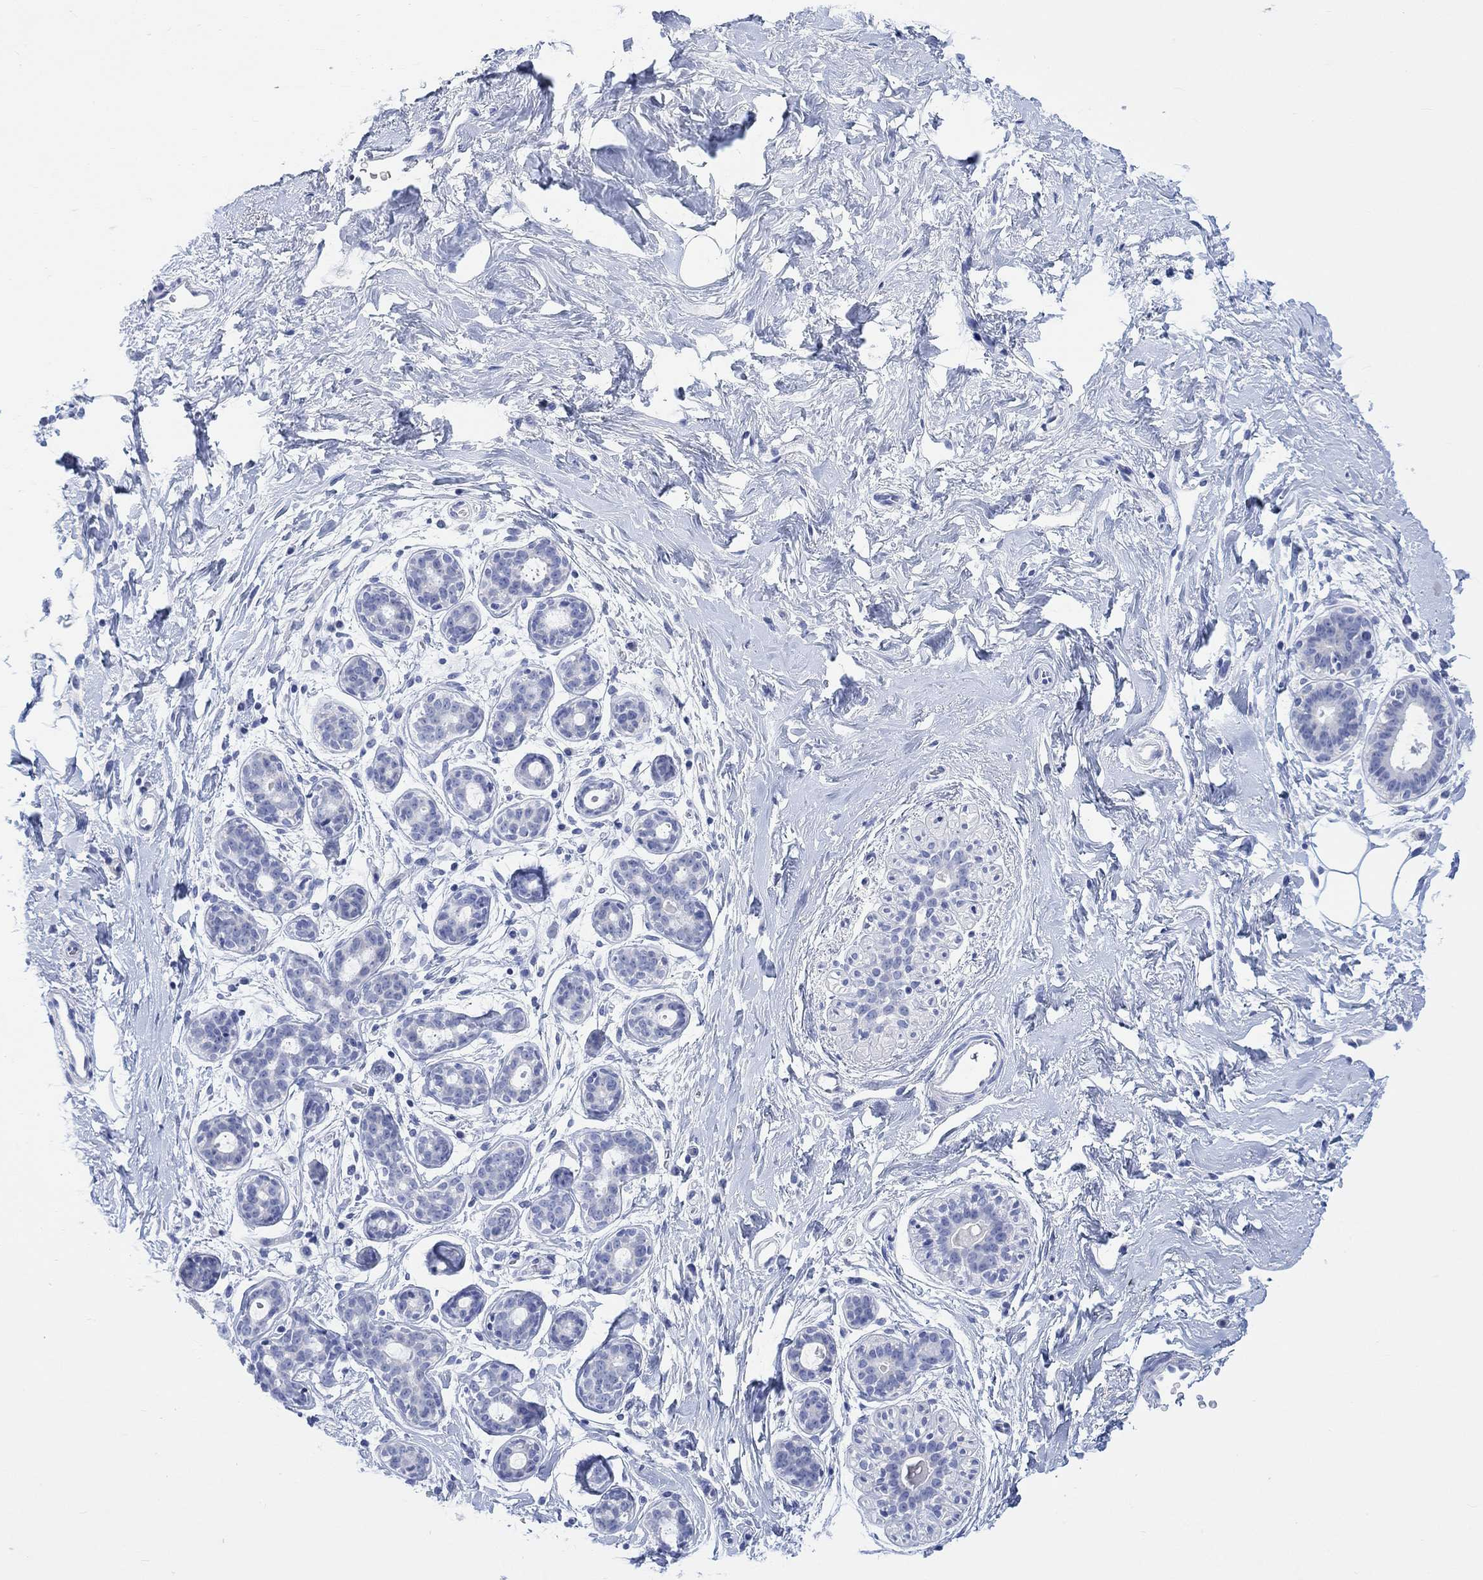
{"staining": {"intensity": "negative", "quantity": "none", "location": "none"}, "tissue": "breast", "cell_type": "Adipocytes", "image_type": "normal", "snomed": [{"axis": "morphology", "description": "Normal tissue, NOS"}, {"axis": "topography", "description": "Breast"}], "caption": "This is an immunohistochemistry micrograph of benign human breast. There is no staining in adipocytes.", "gene": "CALCA", "patient": {"sex": "female", "age": 43}}